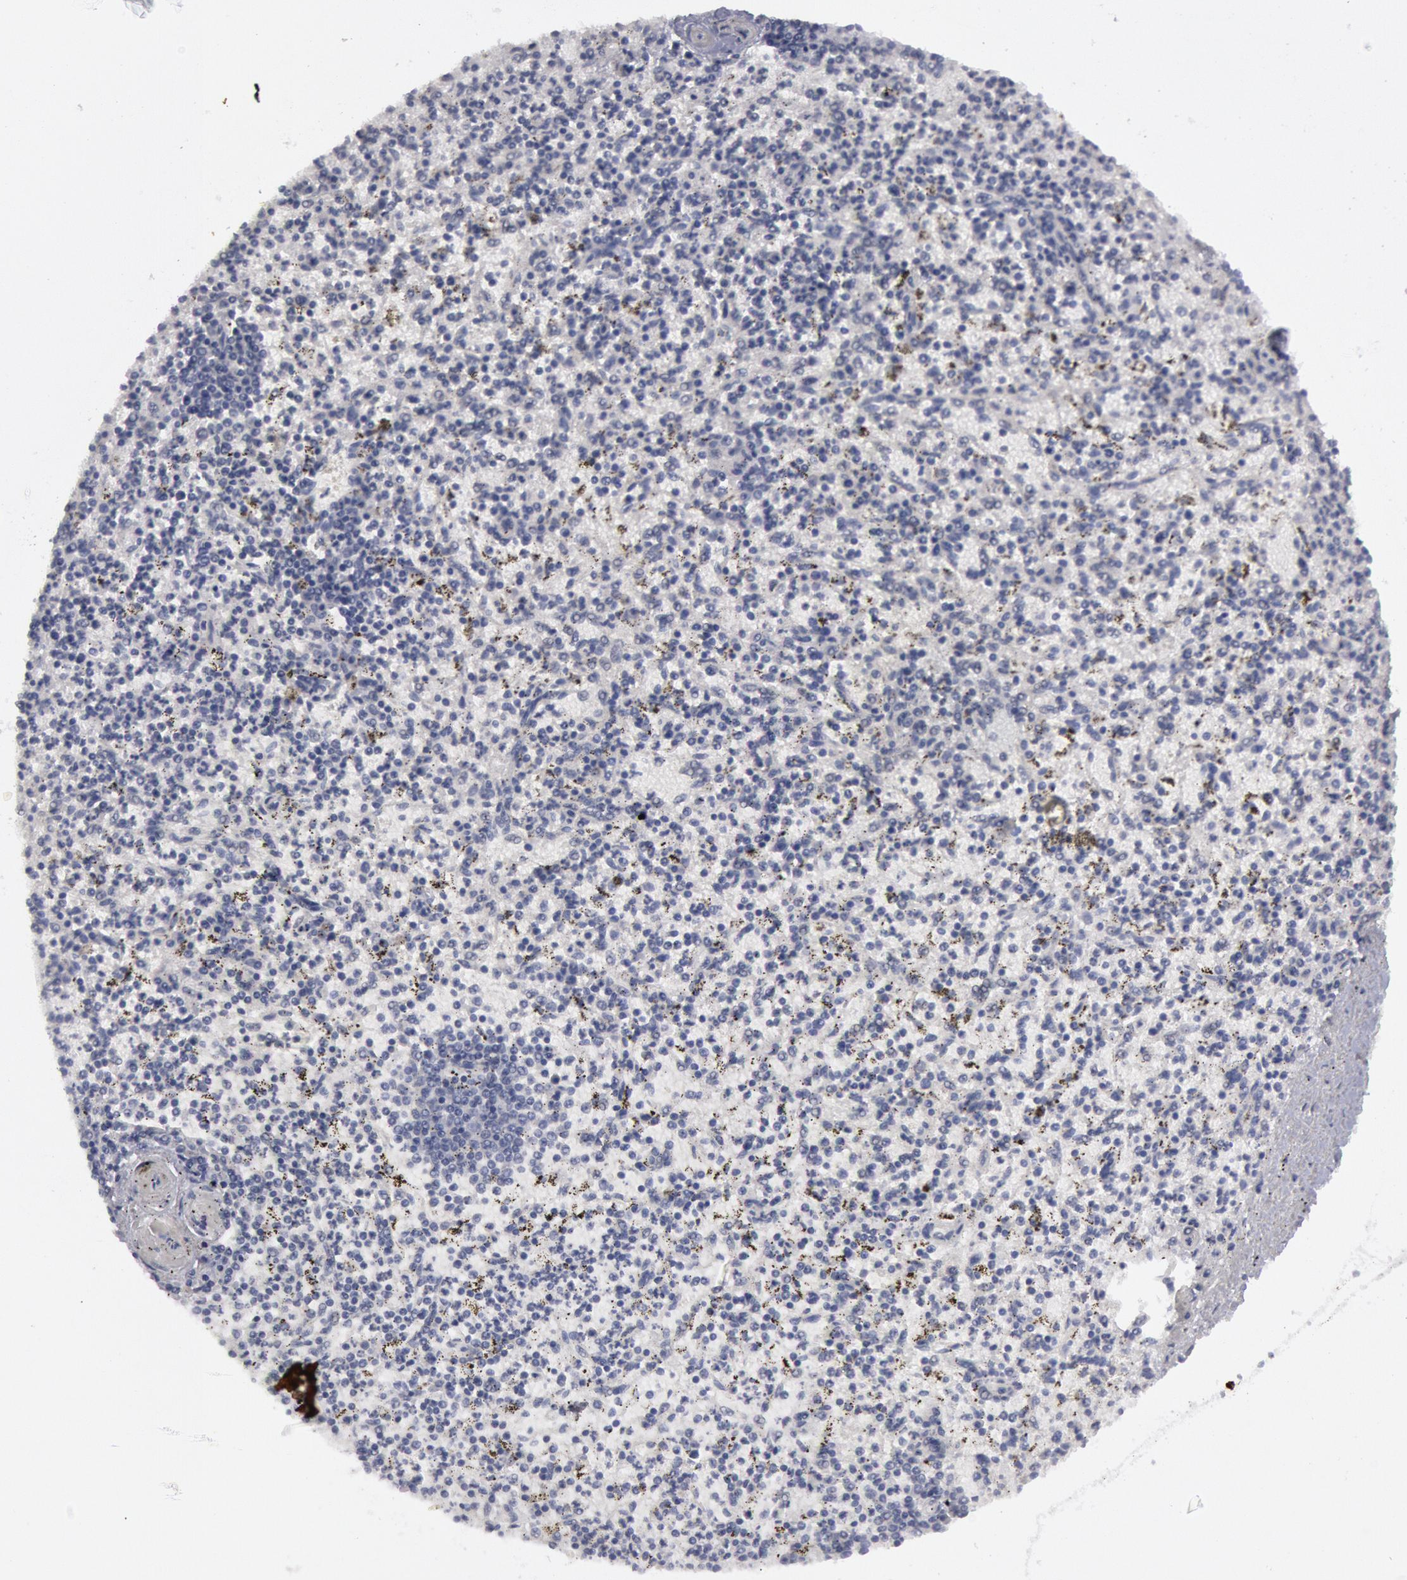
{"staining": {"intensity": "negative", "quantity": "none", "location": "none"}, "tissue": "spleen", "cell_type": "Cells in red pulp", "image_type": "normal", "snomed": [{"axis": "morphology", "description": "Normal tissue, NOS"}, {"axis": "topography", "description": "Spleen"}], "caption": "The photomicrograph demonstrates no significant expression in cells in red pulp of spleen.", "gene": "FHL1", "patient": {"sex": "male", "age": 72}}